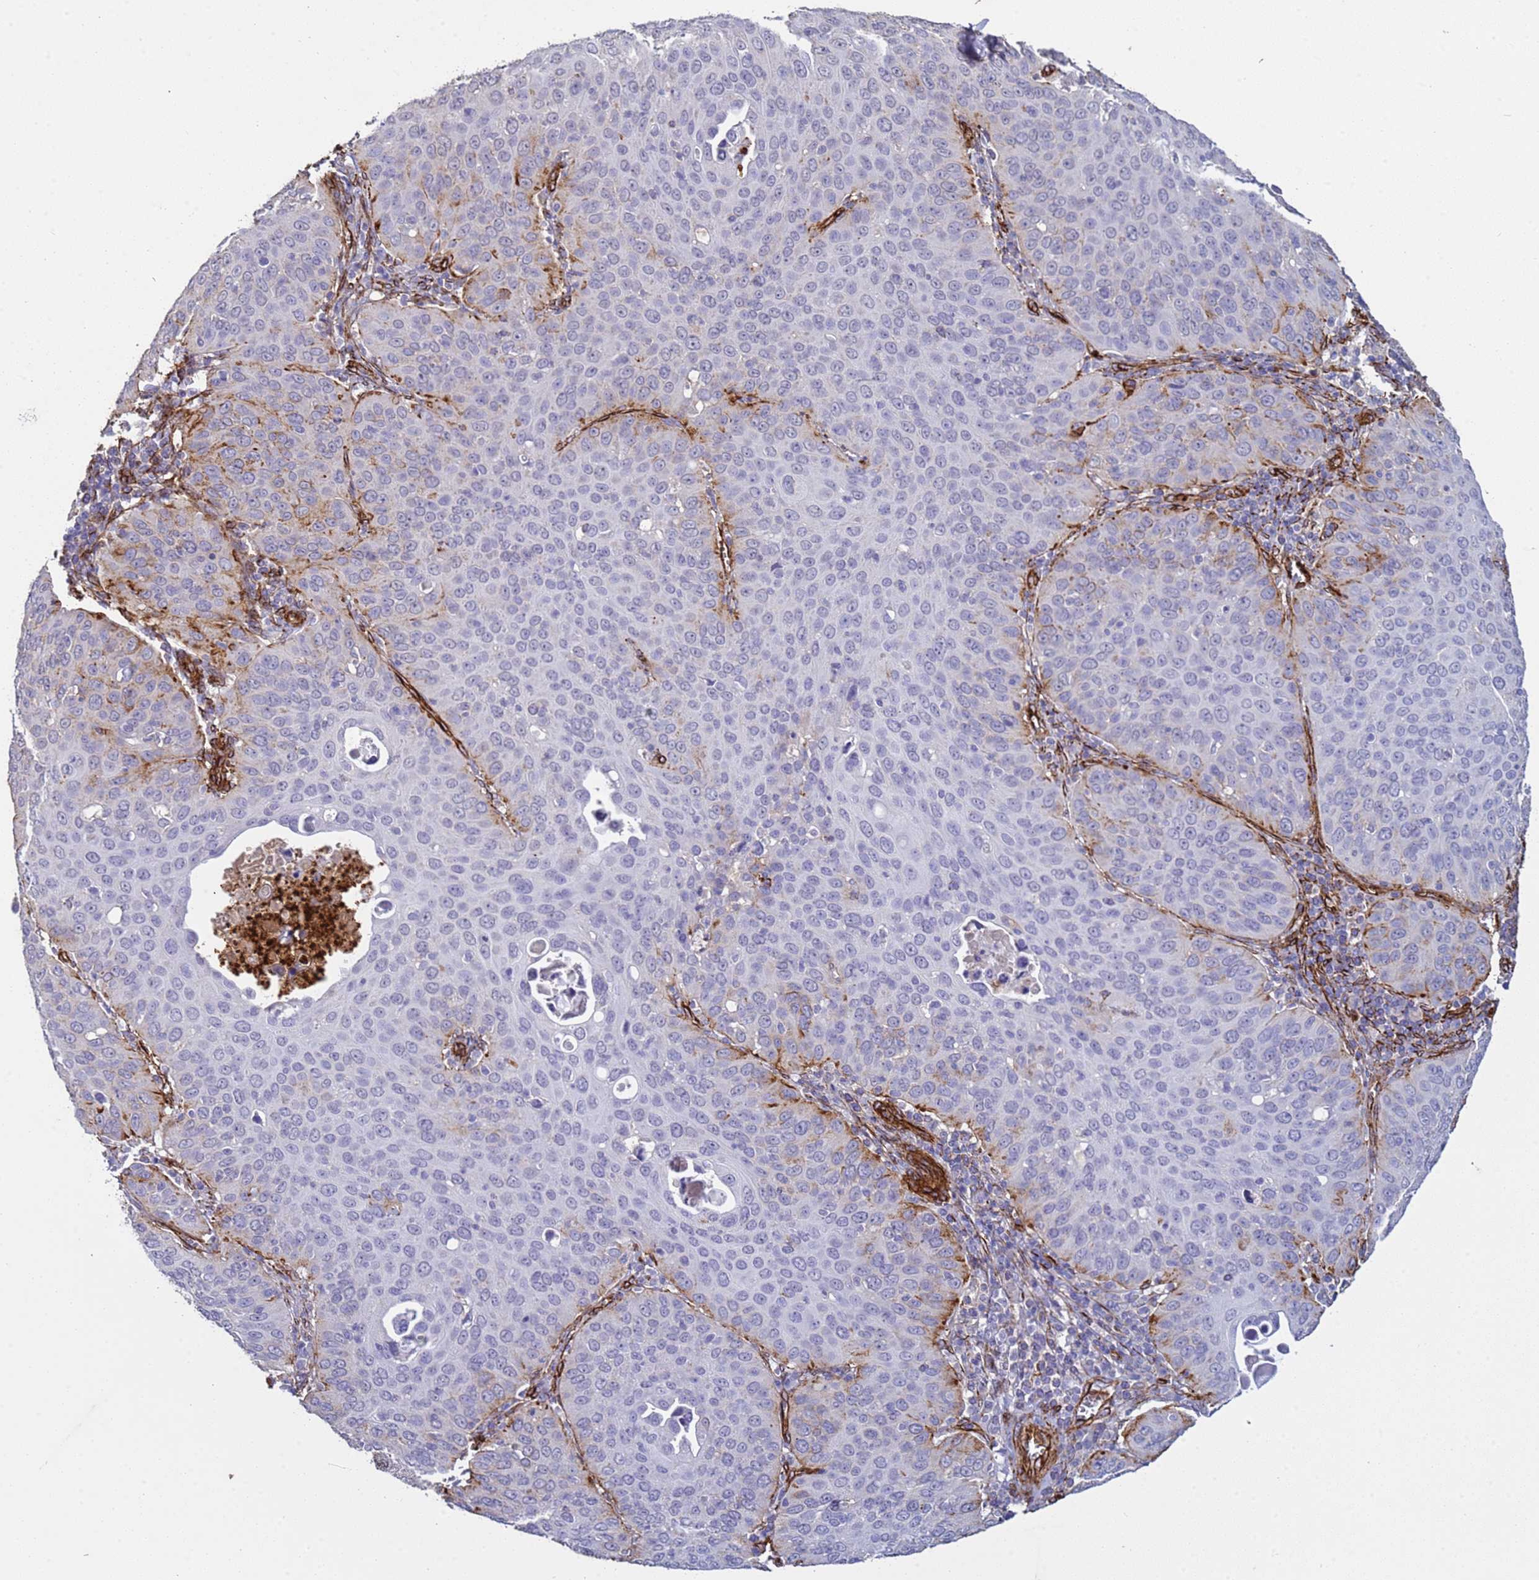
{"staining": {"intensity": "negative", "quantity": "none", "location": "none"}, "tissue": "cervical cancer", "cell_type": "Tumor cells", "image_type": "cancer", "snomed": [{"axis": "morphology", "description": "Squamous cell carcinoma, NOS"}, {"axis": "topography", "description": "Cervix"}], "caption": "High power microscopy histopathology image of an immunohistochemistry micrograph of cervical cancer (squamous cell carcinoma), revealing no significant staining in tumor cells.", "gene": "GASK1A", "patient": {"sex": "female", "age": 36}}